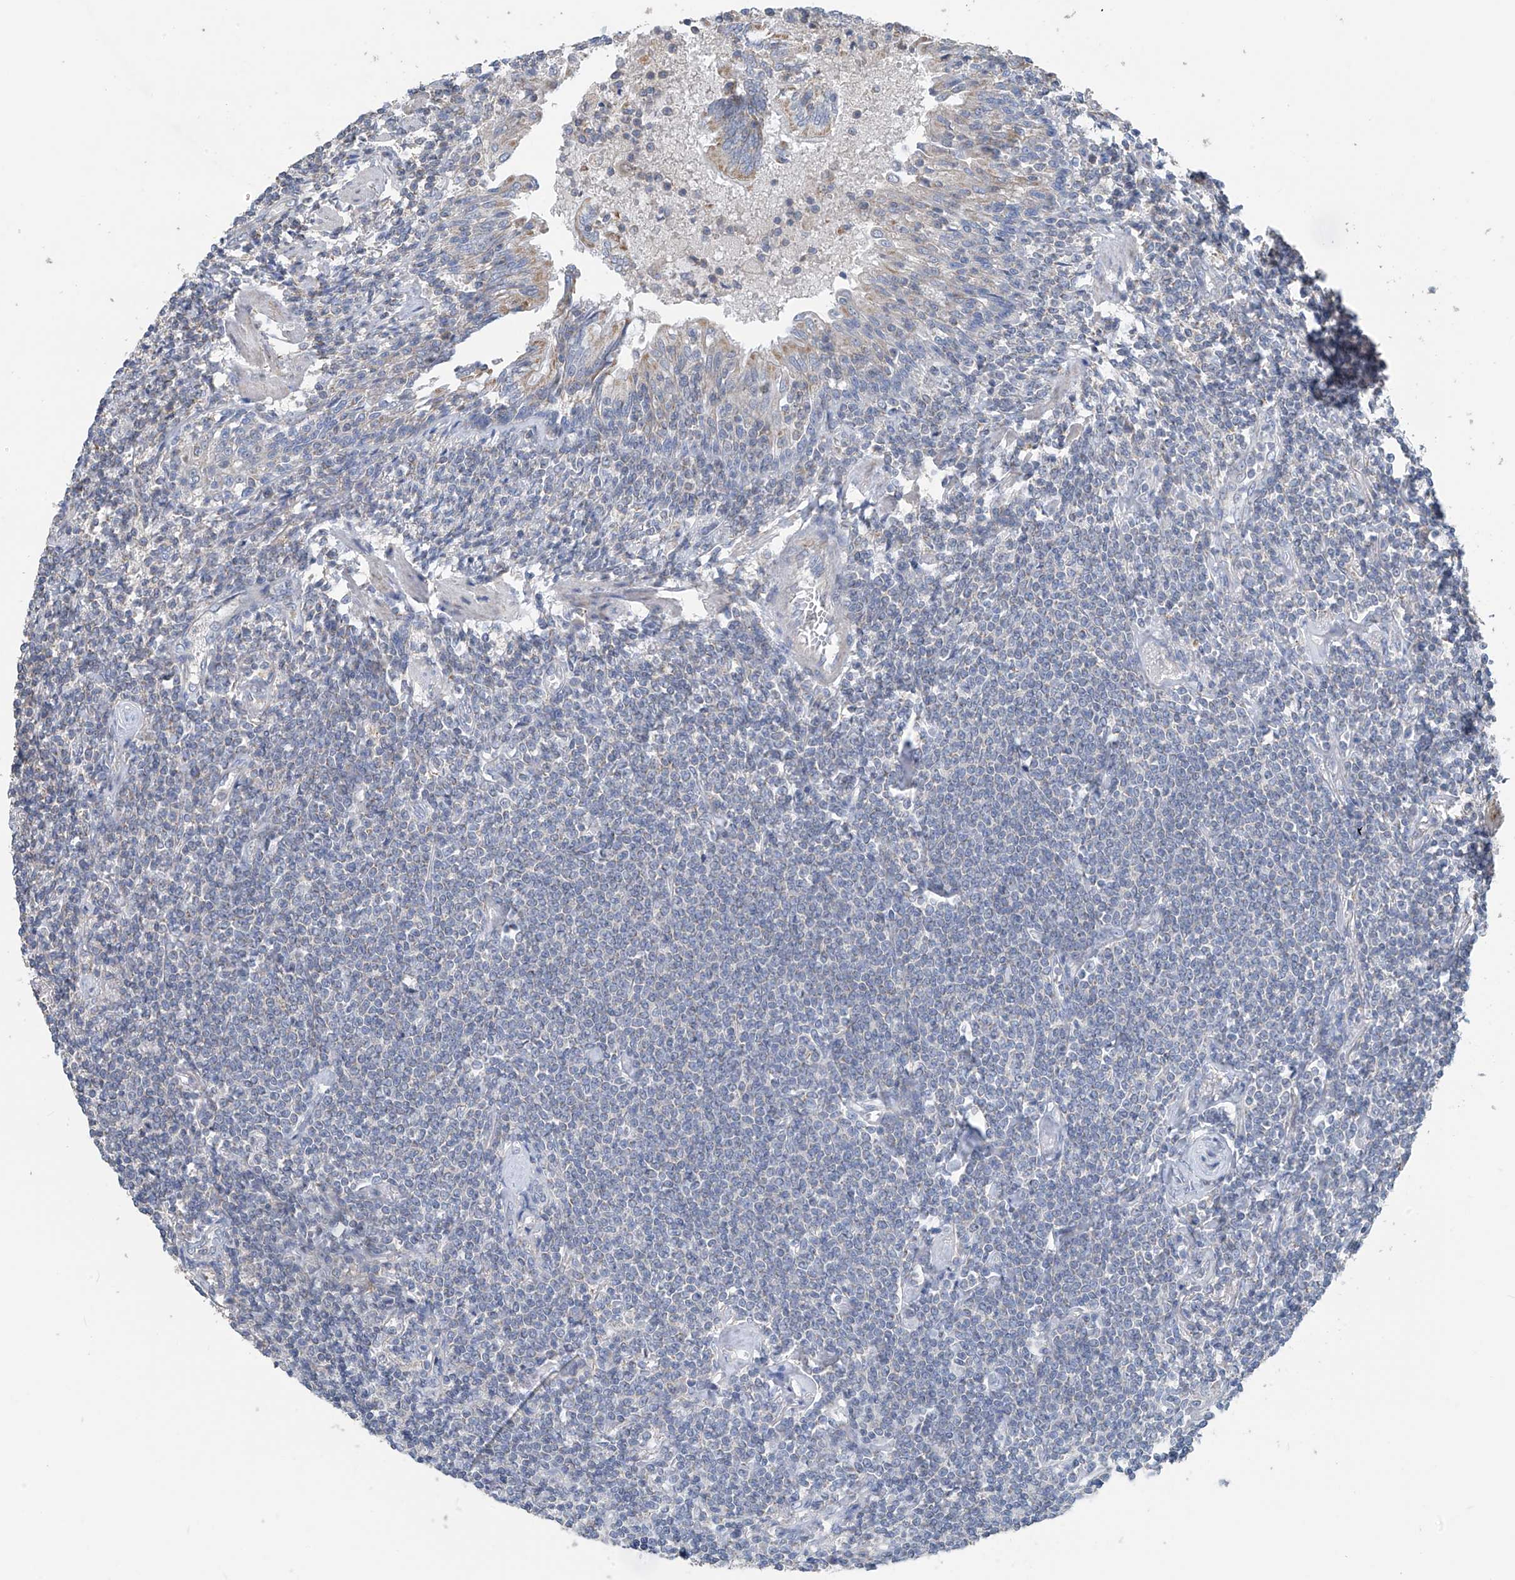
{"staining": {"intensity": "negative", "quantity": "none", "location": "none"}, "tissue": "lymphoma", "cell_type": "Tumor cells", "image_type": "cancer", "snomed": [{"axis": "morphology", "description": "Malignant lymphoma, non-Hodgkin's type, Low grade"}, {"axis": "topography", "description": "Lung"}], "caption": "The IHC histopathology image has no significant staining in tumor cells of low-grade malignant lymphoma, non-Hodgkin's type tissue.", "gene": "SYN3", "patient": {"sex": "female", "age": 71}}